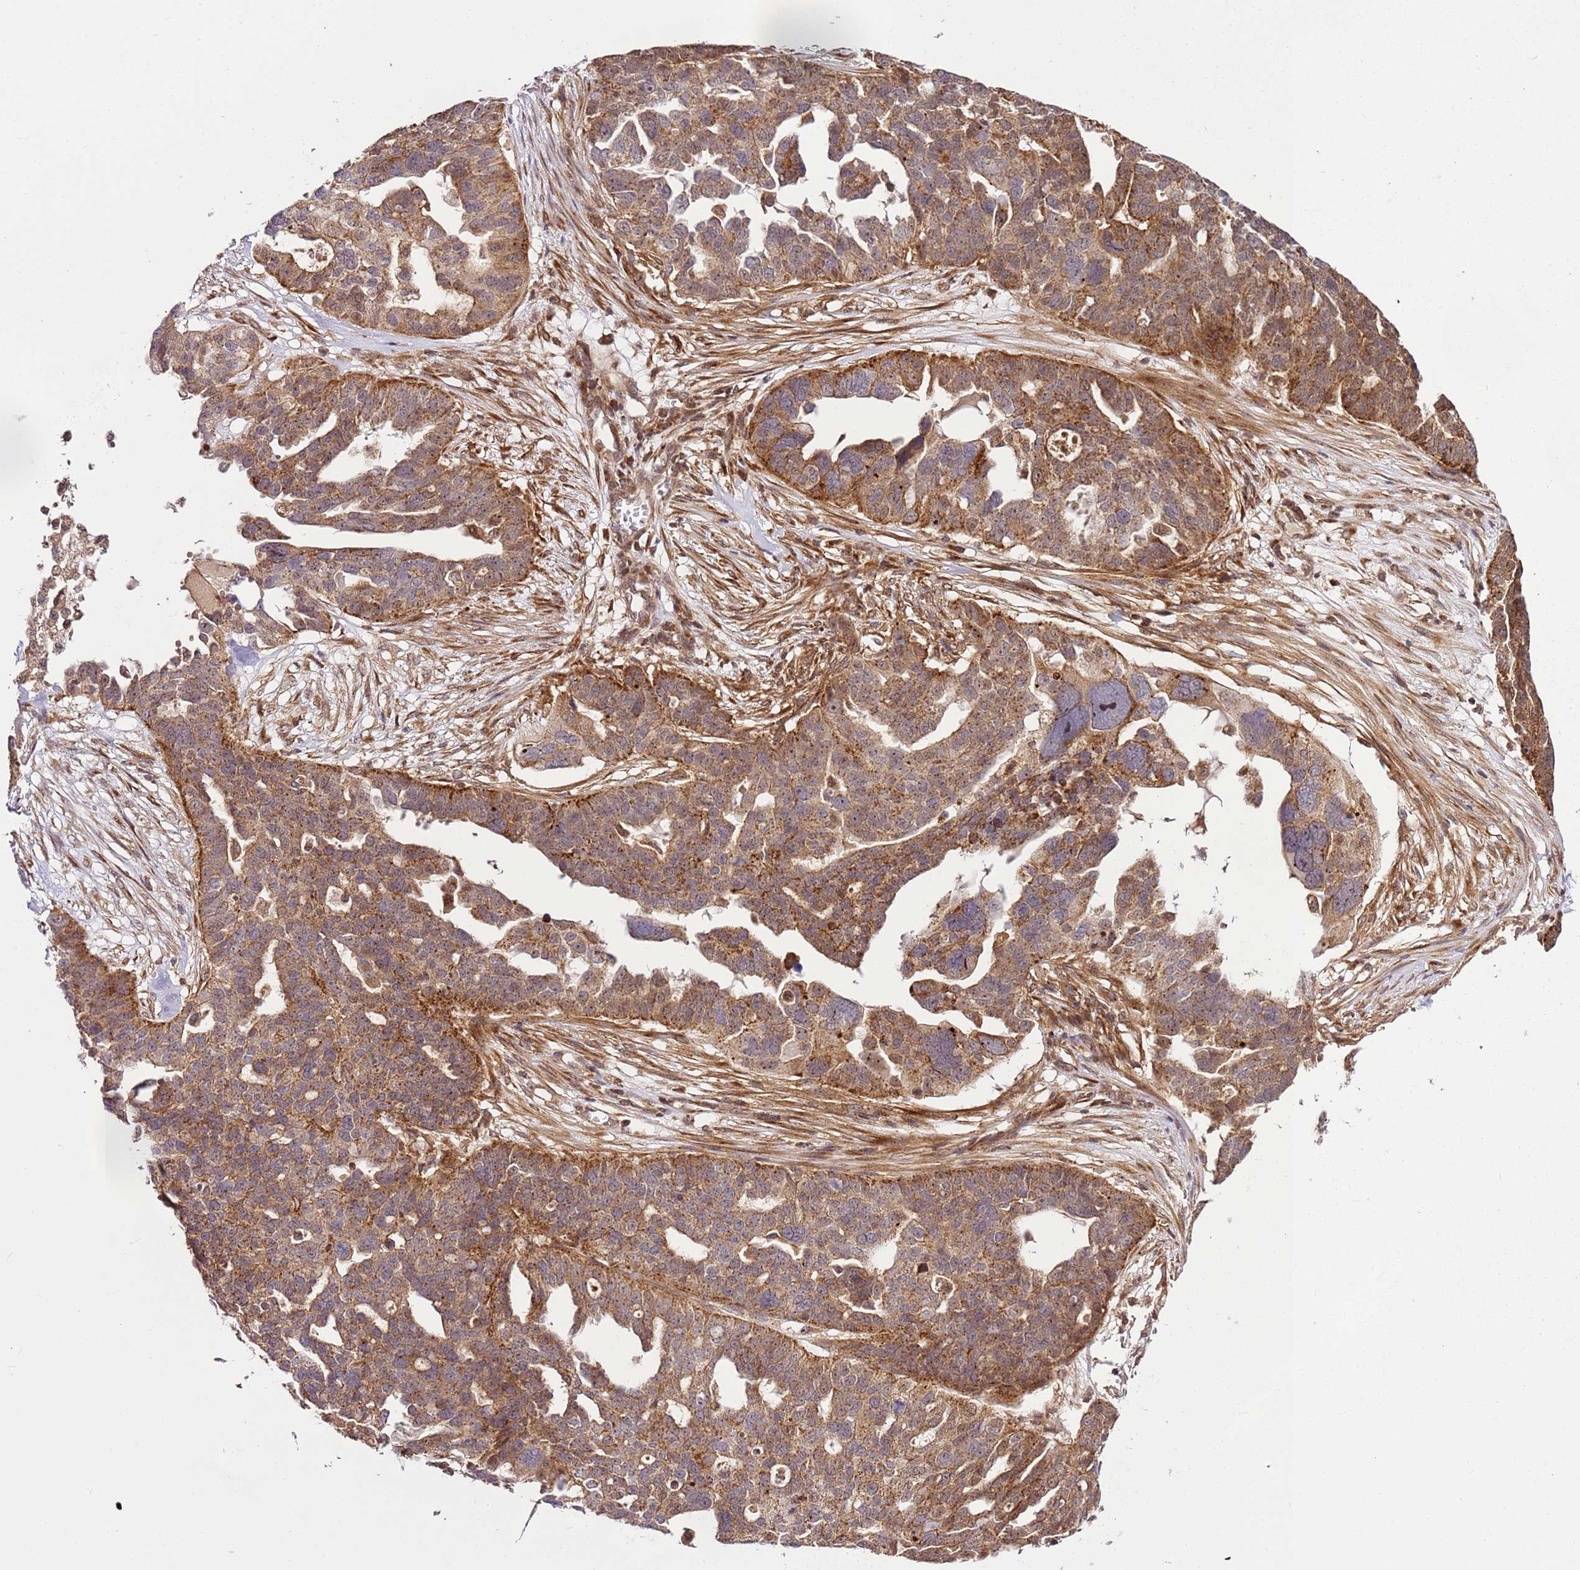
{"staining": {"intensity": "moderate", "quantity": ">75%", "location": "cytoplasmic/membranous"}, "tissue": "ovarian cancer", "cell_type": "Tumor cells", "image_type": "cancer", "snomed": [{"axis": "morphology", "description": "Cystadenocarcinoma, serous, NOS"}, {"axis": "topography", "description": "Ovary"}], "caption": "Immunohistochemical staining of ovarian cancer reveals medium levels of moderate cytoplasmic/membranous positivity in approximately >75% of tumor cells. (IHC, brightfield microscopy, high magnification).", "gene": "RASA3", "patient": {"sex": "female", "age": 59}}